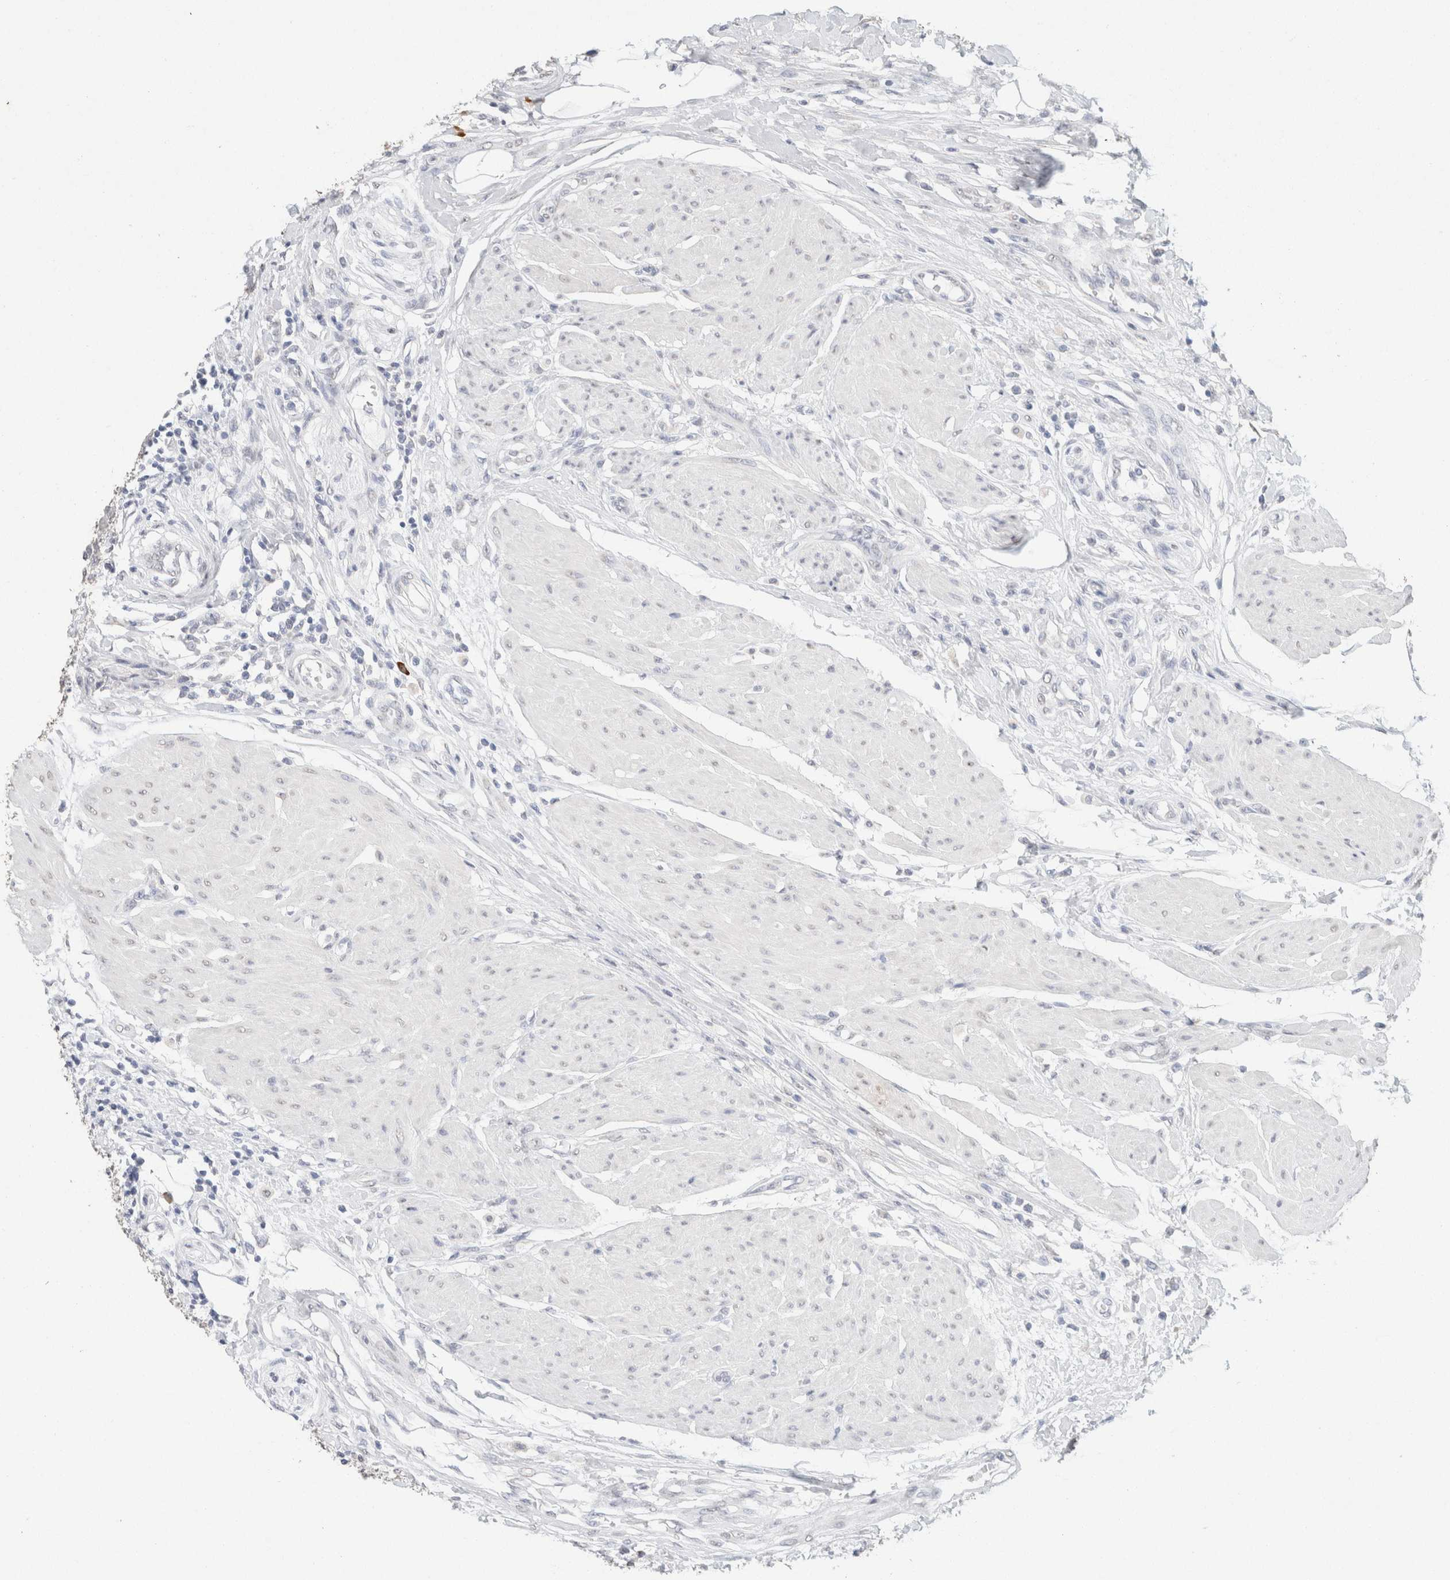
{"staining": {"intensity": "negative", "quantity": "none", "location": "none"}, "tissue": "urothelial cancer", "cell_type": "Tumor cells", "image_type": "cancer", "snomed": [{"axis": "morphology", "description": "Urothelial carcinoma, High grade"}, {"axis": "topography", "description": "Urinary bladder"}], "caption": "IHC histopathology image of urothelial cancer stained for a protein (brown), which shows no expression in tumor cells. (DAB (3,3'-diaminobenzidine) immunohistochemistry with hematoxylin counter stain).", "gene": "CD80", "patient": {"sex": "male", "age": 35}}